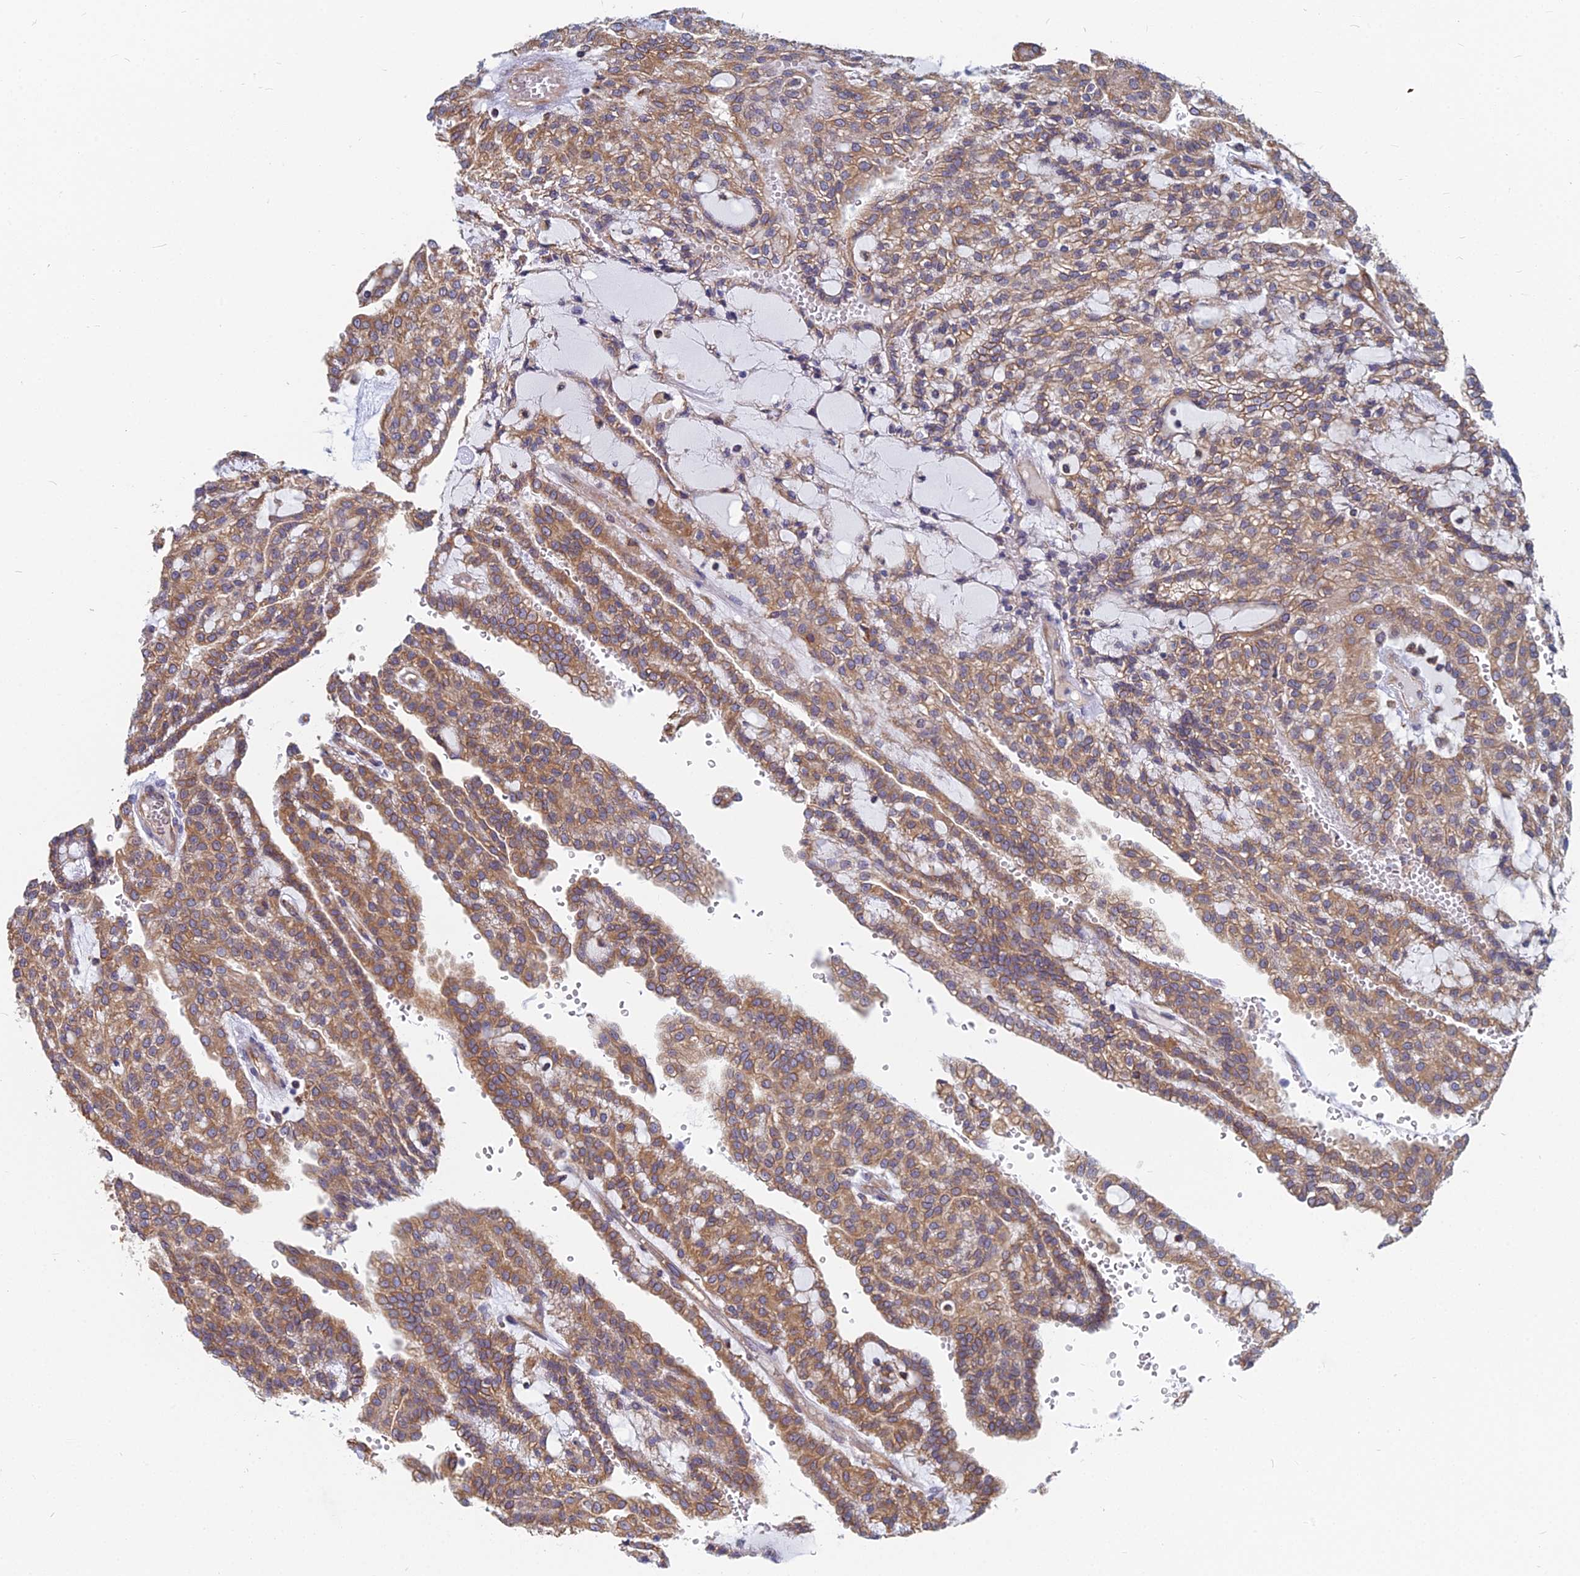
{"staining": {"intensity": "moderate", "quantity": ">75%", "location": "cytoplasmic/membranous"}, "tissue": "renal cancer", "cell_type": "Tumor cells", "image_type": "cancer", "snomed": [{"axis": "morphology", "description": "Adenocarcinoma, NOS"}, {"axis": "topography", "description": "Kidney"}], "caption": "Immunohistochemistry (DAB (3,3'-diaminobenzidine)) staining of renal adenocarcinoma demonstrates moderate cytoplasmic/membranous protein expression in about >75% of tumor cells.", "gene": "KIAA1143", "patient": {"sex": "male", "age": 63}}